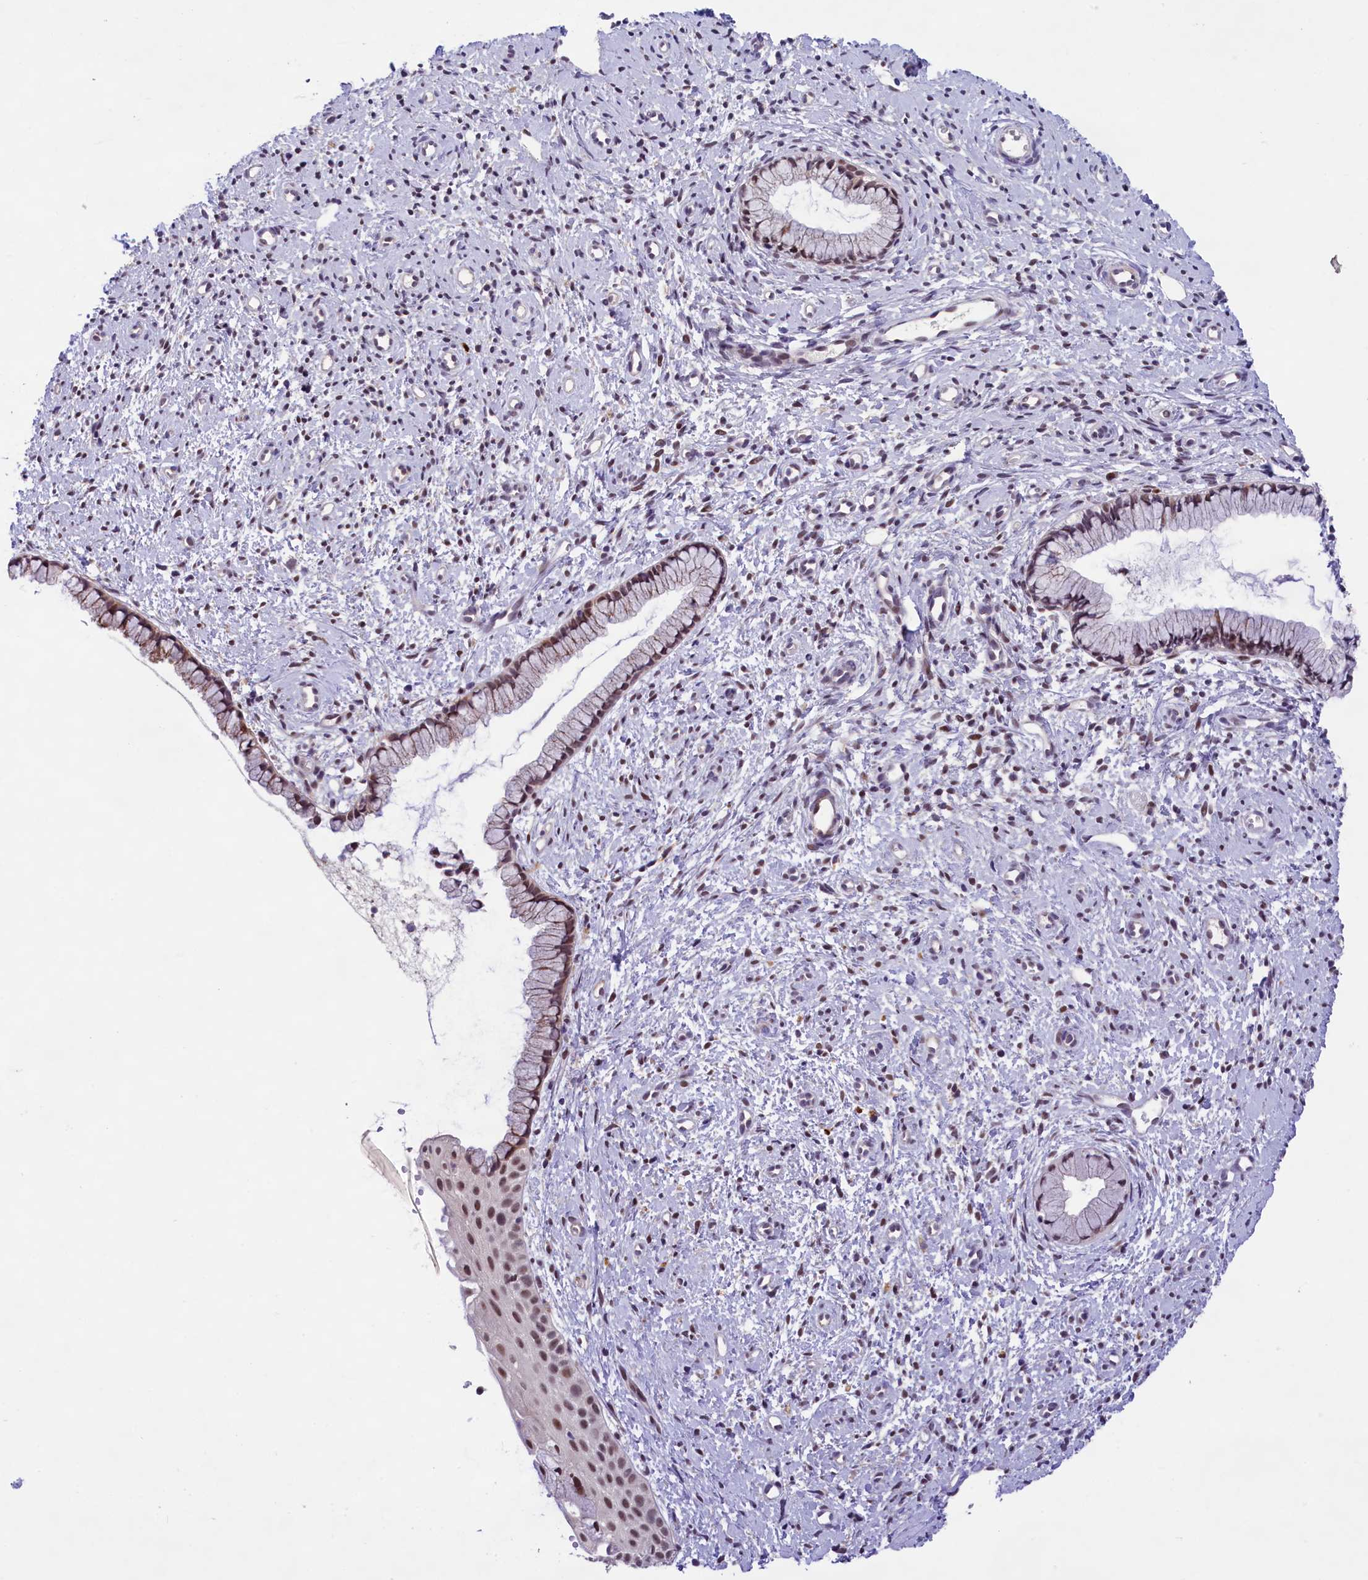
{"staining": {"intensity": "moderate", "quantity": ">75%", "location": "cytoplasmic/membranous,nuclear"}, "tissue": "cervix", "cell_type": "Glandular cells", "image_type": "normal", "snomed": [{"axis": "morphology", "description": "Normal tissue, NOS"}, {"axis": "topography", "description": "Cervix"}], "caption": "A brown stain highlights moderate cytoplasmic/membranous,nuclear positivity of a protein in glandular cells of normal cervix.", "gene": "FBXO45", "patient": {"sex": "female", "age": 57}}